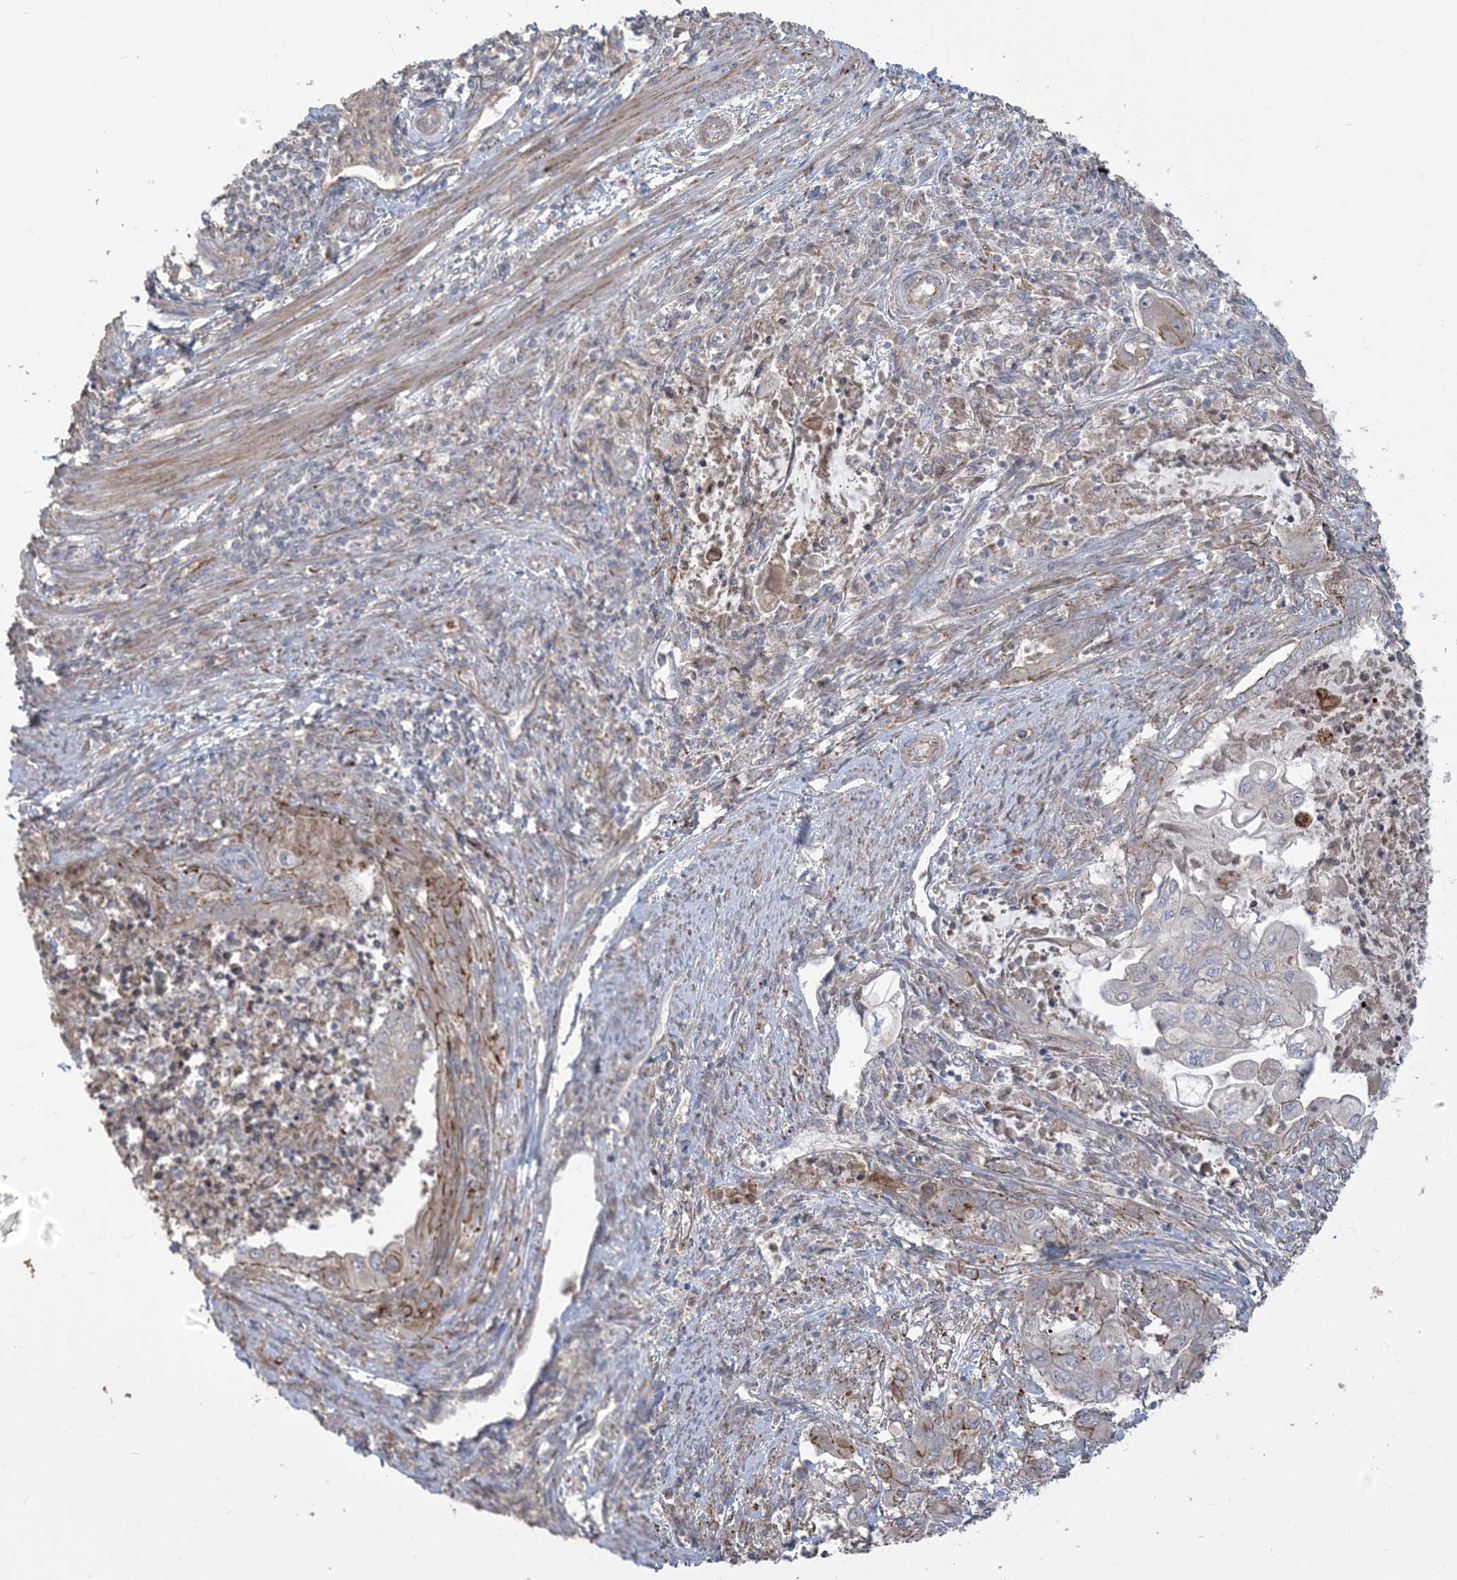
{"staining": {"intensity": "weak", "quantity": "<25%", "location": "cytoplasmic/membranous"}, "tissue": "endometrial cancer", "cell_type": "Tumor cells", "image_type": "cancer", "snomed": [{"axis": "morphology", "description": "Adenocarcinoma, NOS"}, {"axis": "topography", "description": "Uterus"}, {"axis": "topography", "description": "Endometrium"}], "caption": "Tumor cells are negative for protein expression in human endometrial adenocarcinoma. The staining was performed using DAB (3,3'-diaminobenzidine) to visualize the protein expression in brown, while the nuclei were stained in blue with hematoxylin (Magnification: 20x).", "gene": "KLHL18", "patient": {"sex": "female", "age": 70}}